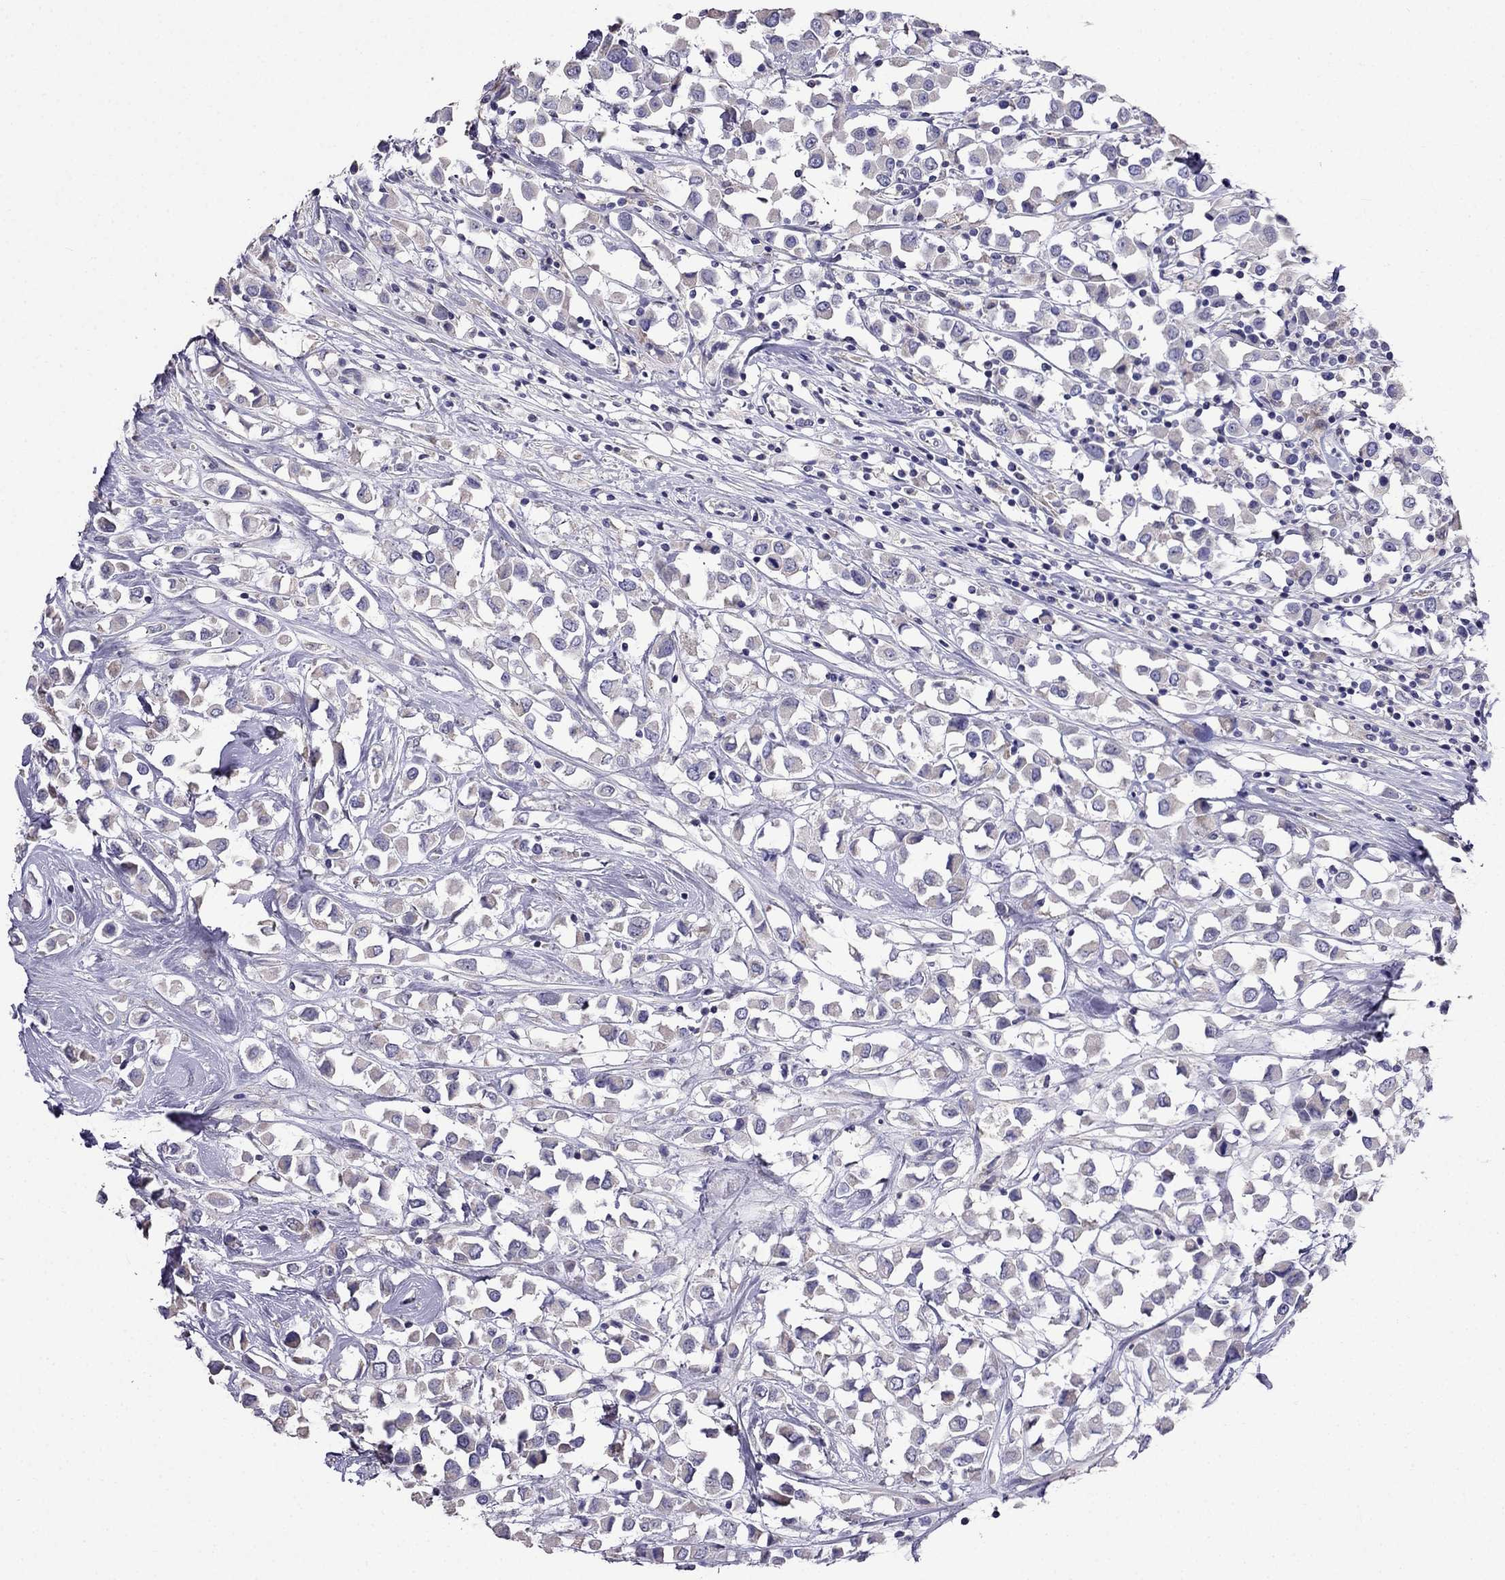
{"staining": {"intensity": "negative", "quantity": "none", "location": "none"}, "tissue": "breast cancer", "cell_type": "Tumor cells", "image_type": "cancer", "snomed": [{"axis": "morphology", "description": "Duct carcinoma"}, {"axis": "topography", "description": "Breast"}], "caption": "IHC of intraductal carcinoma (breast) shows no expression in tumor cells. Brightfield microscopy of immunohistochemistry (IHC) stained with DAB (3,3'-diaminobenzidine) (brown) and hematoxylin (blue), captured at high magnification.", "gene": "AK5", "patient": {"sex": "female", "age": 61}}